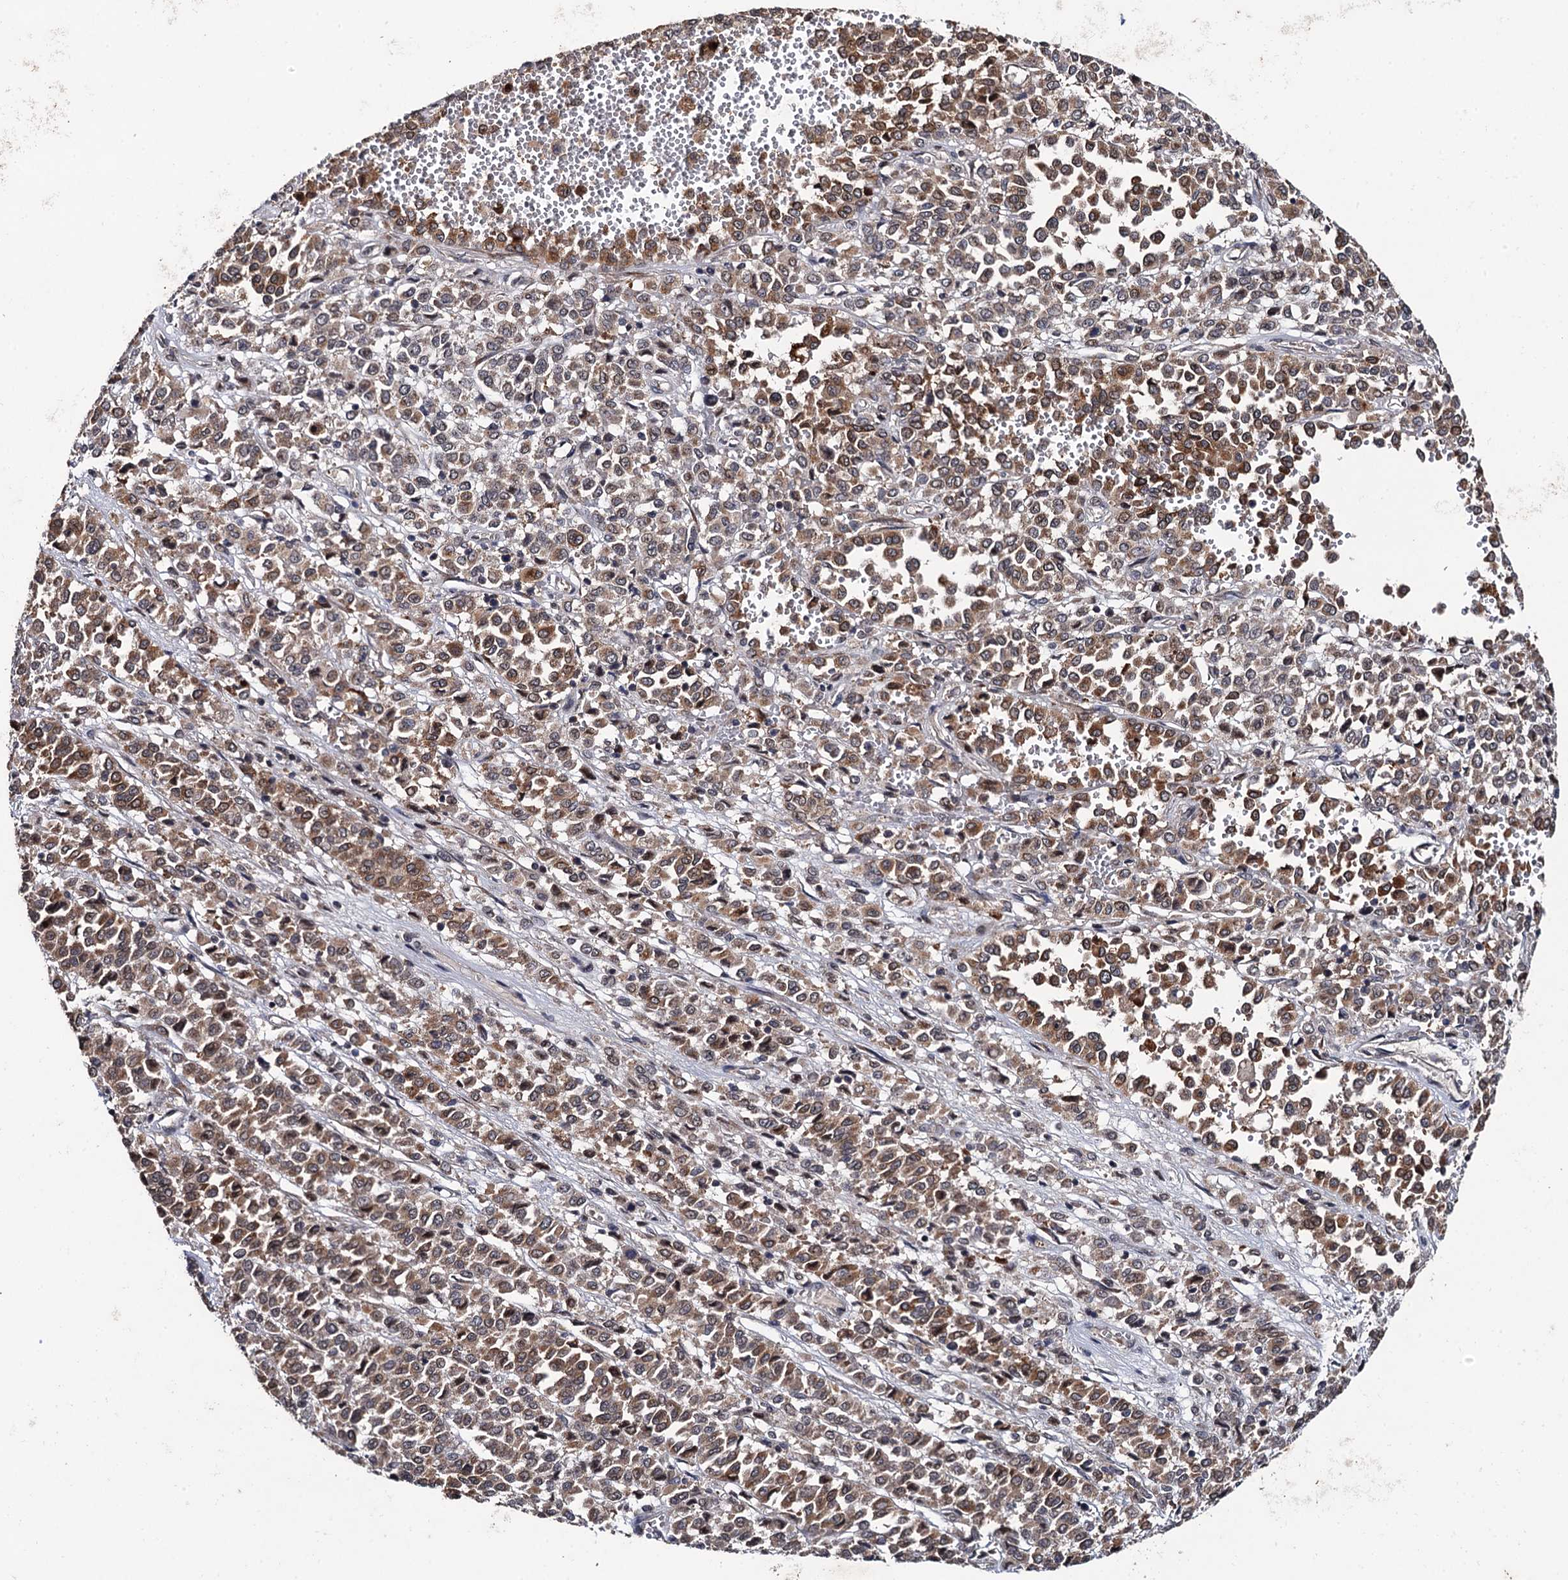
{"staining": {"intensity": "moderate", "quantity": ">75%", "location": "cytoplasmic/membranous"}, "tissue": "melanoma", "cell_type": "Tumor cells", "image_type": "cancer", "snomed": [{"axis": "morphology", "description": "Malignant melanoma, Metastatic site"}, {"axis": "topography", "description": "Pancreas"}], "caption": "Brown immunohistochemical staining in human malignant melanoma (metastatic site) exhibits moderate cytoplasmic/membranous staining in approximately >75% of tumor cells. Nuclei are stained in blue.", "gene": "LRRC63", "patient": {"sex": "female", "age": 30}}